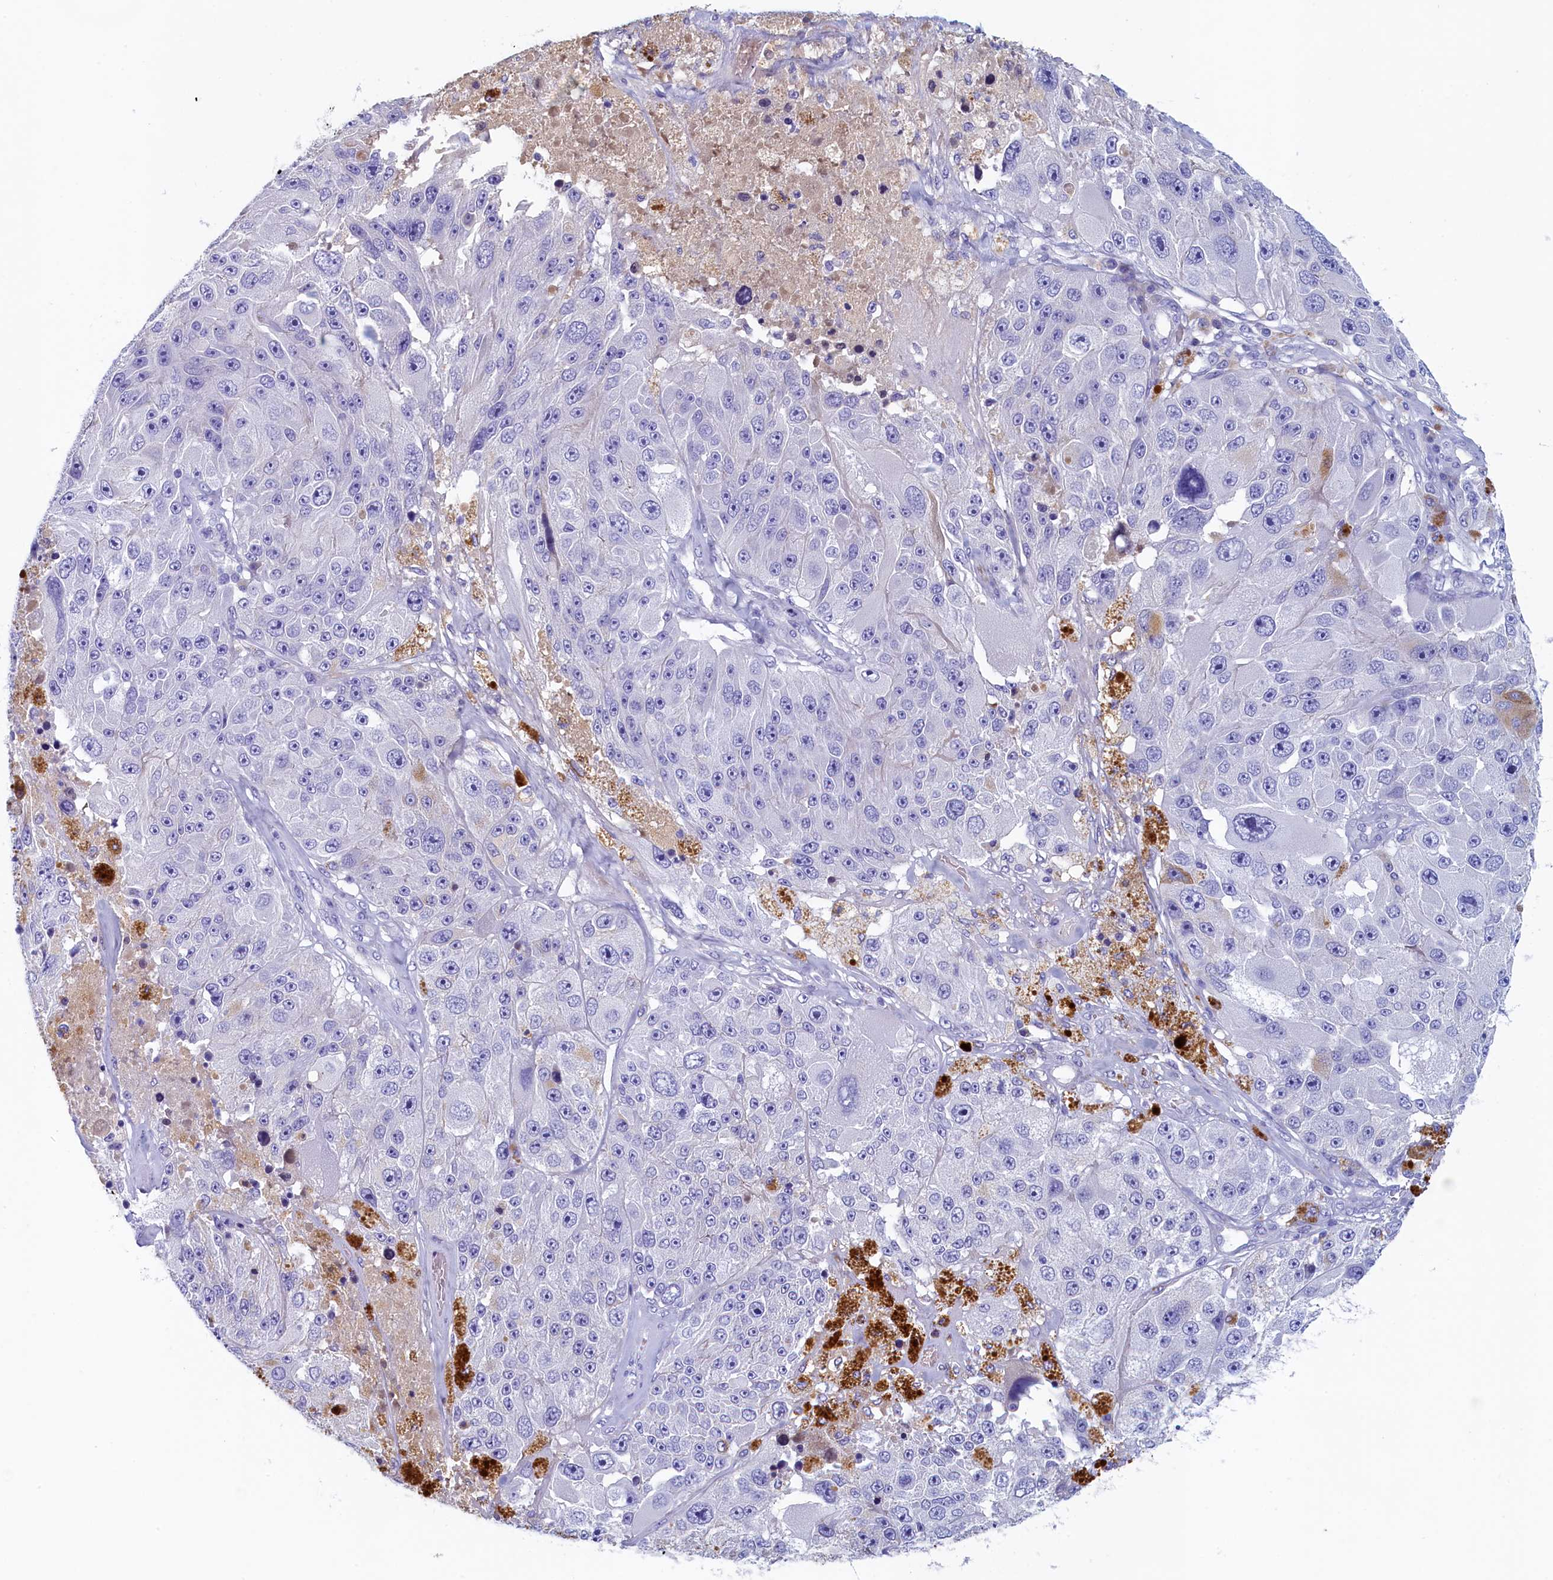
{"staining": {"intensity": "negative", "quantity": "none", "location": "none"}, "tissue": "melanoma", "cell_type": "Tumor cells", "image_type": "cancer", "snomed": [{"axis": "morphology", "description": "Malignant melanoma, Metastatic site"}, {"axis": "topography", "description": "Lymph node"}], "caption": "Tumor cells are negative for brown protein staining in malignant melanoma (metastatic site).", "gene": "GUCA1C", "patient": {"sex": "male", "age": 62}}